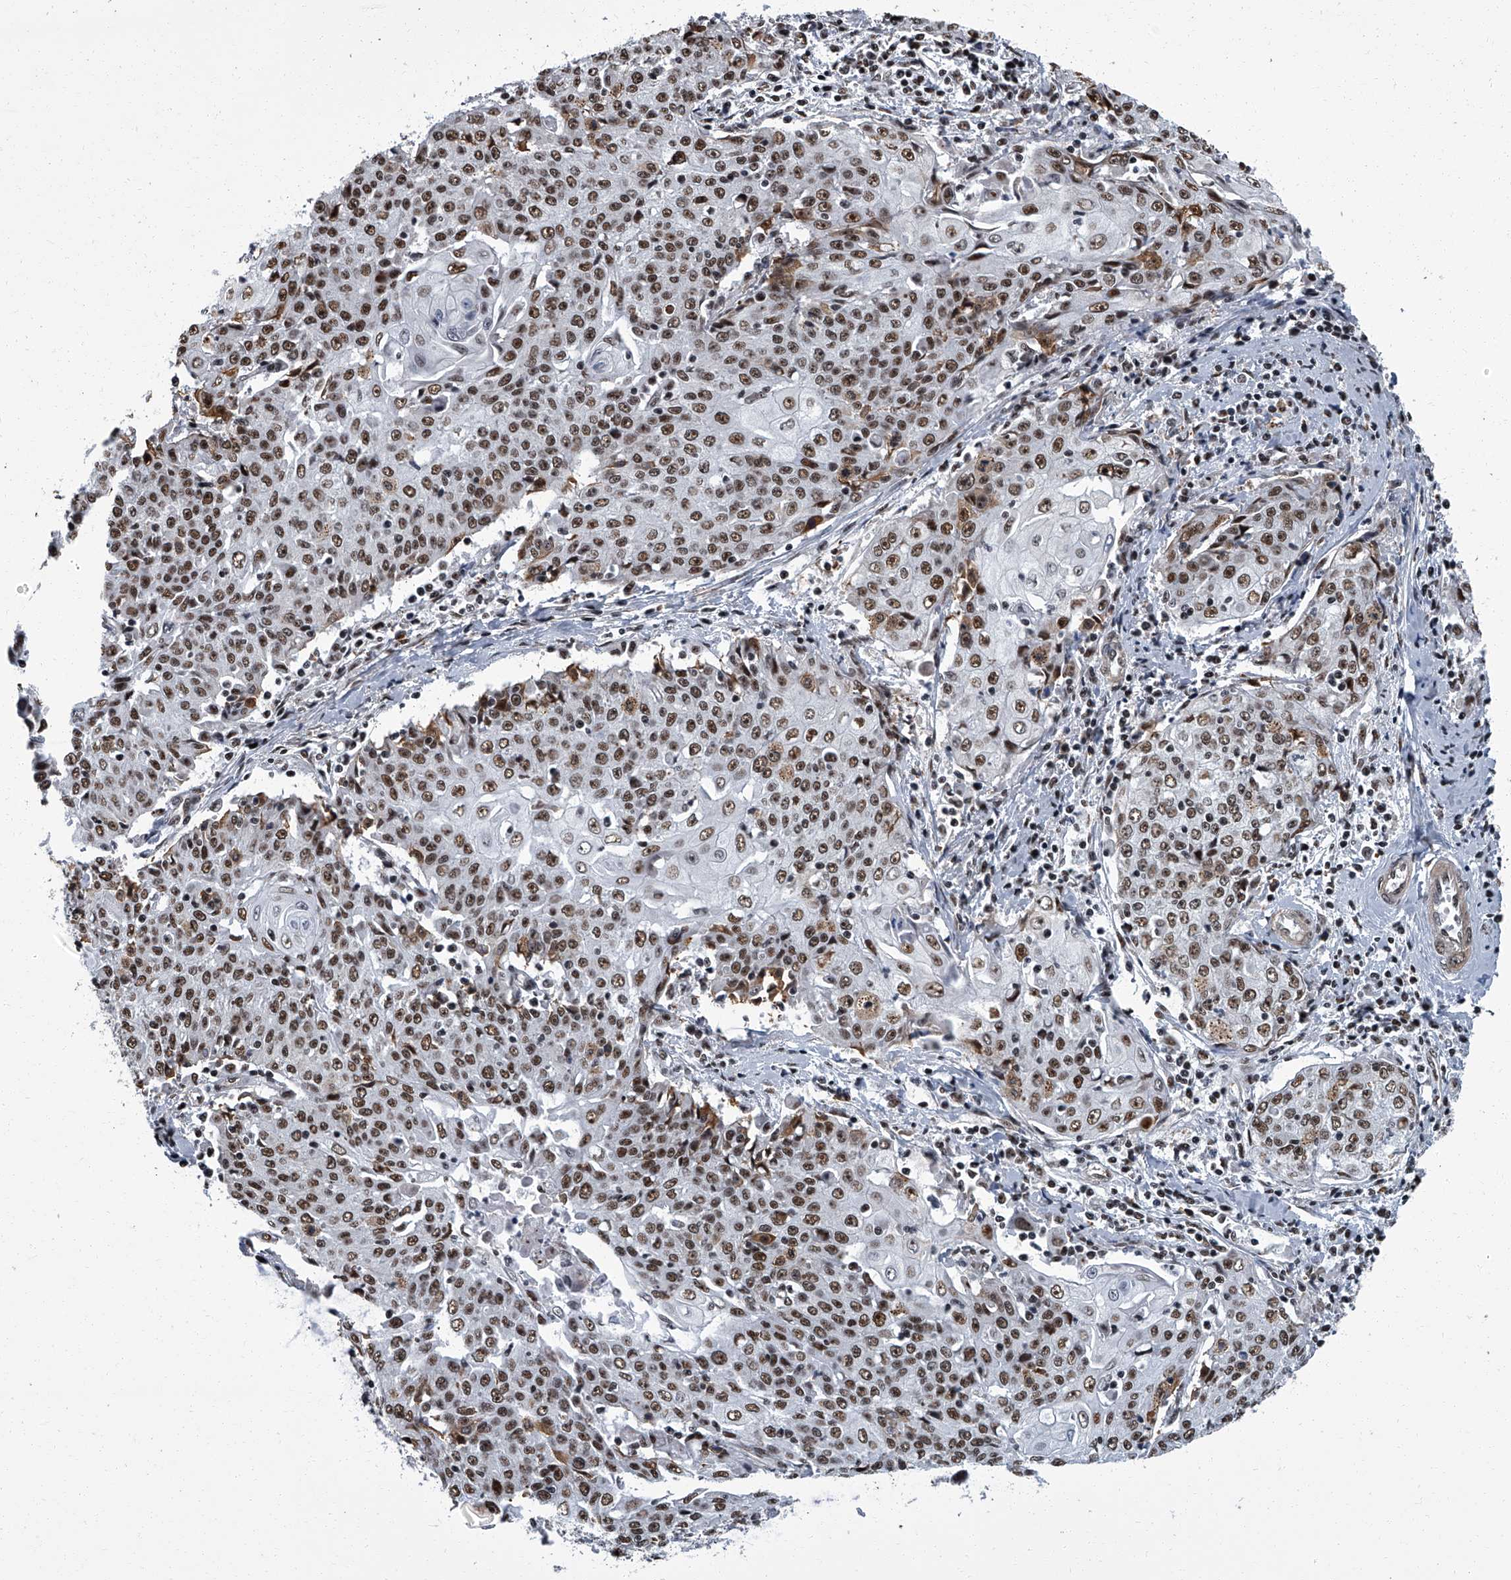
{"staining": {"intensity": "moderate", "quantity": ">75%", "location": "nuclear"}, "tissue": "cervical cancer", "cell_type": "Tumor cells", "image_type": "cancer", "snomed": [{"axis": "morphology", "description": "Squamous cell carcinoma, NOS"}, {"axis": "topography", "description": "Cervix"}], "caption": "Cervical squamous cell carcinoma stained for a protein (brown) displays moderate nuclear positive positivity in about >75% of tumor cells.", "gene": "ZNF518B", "patient": {"sex": "female", "age": 48}}